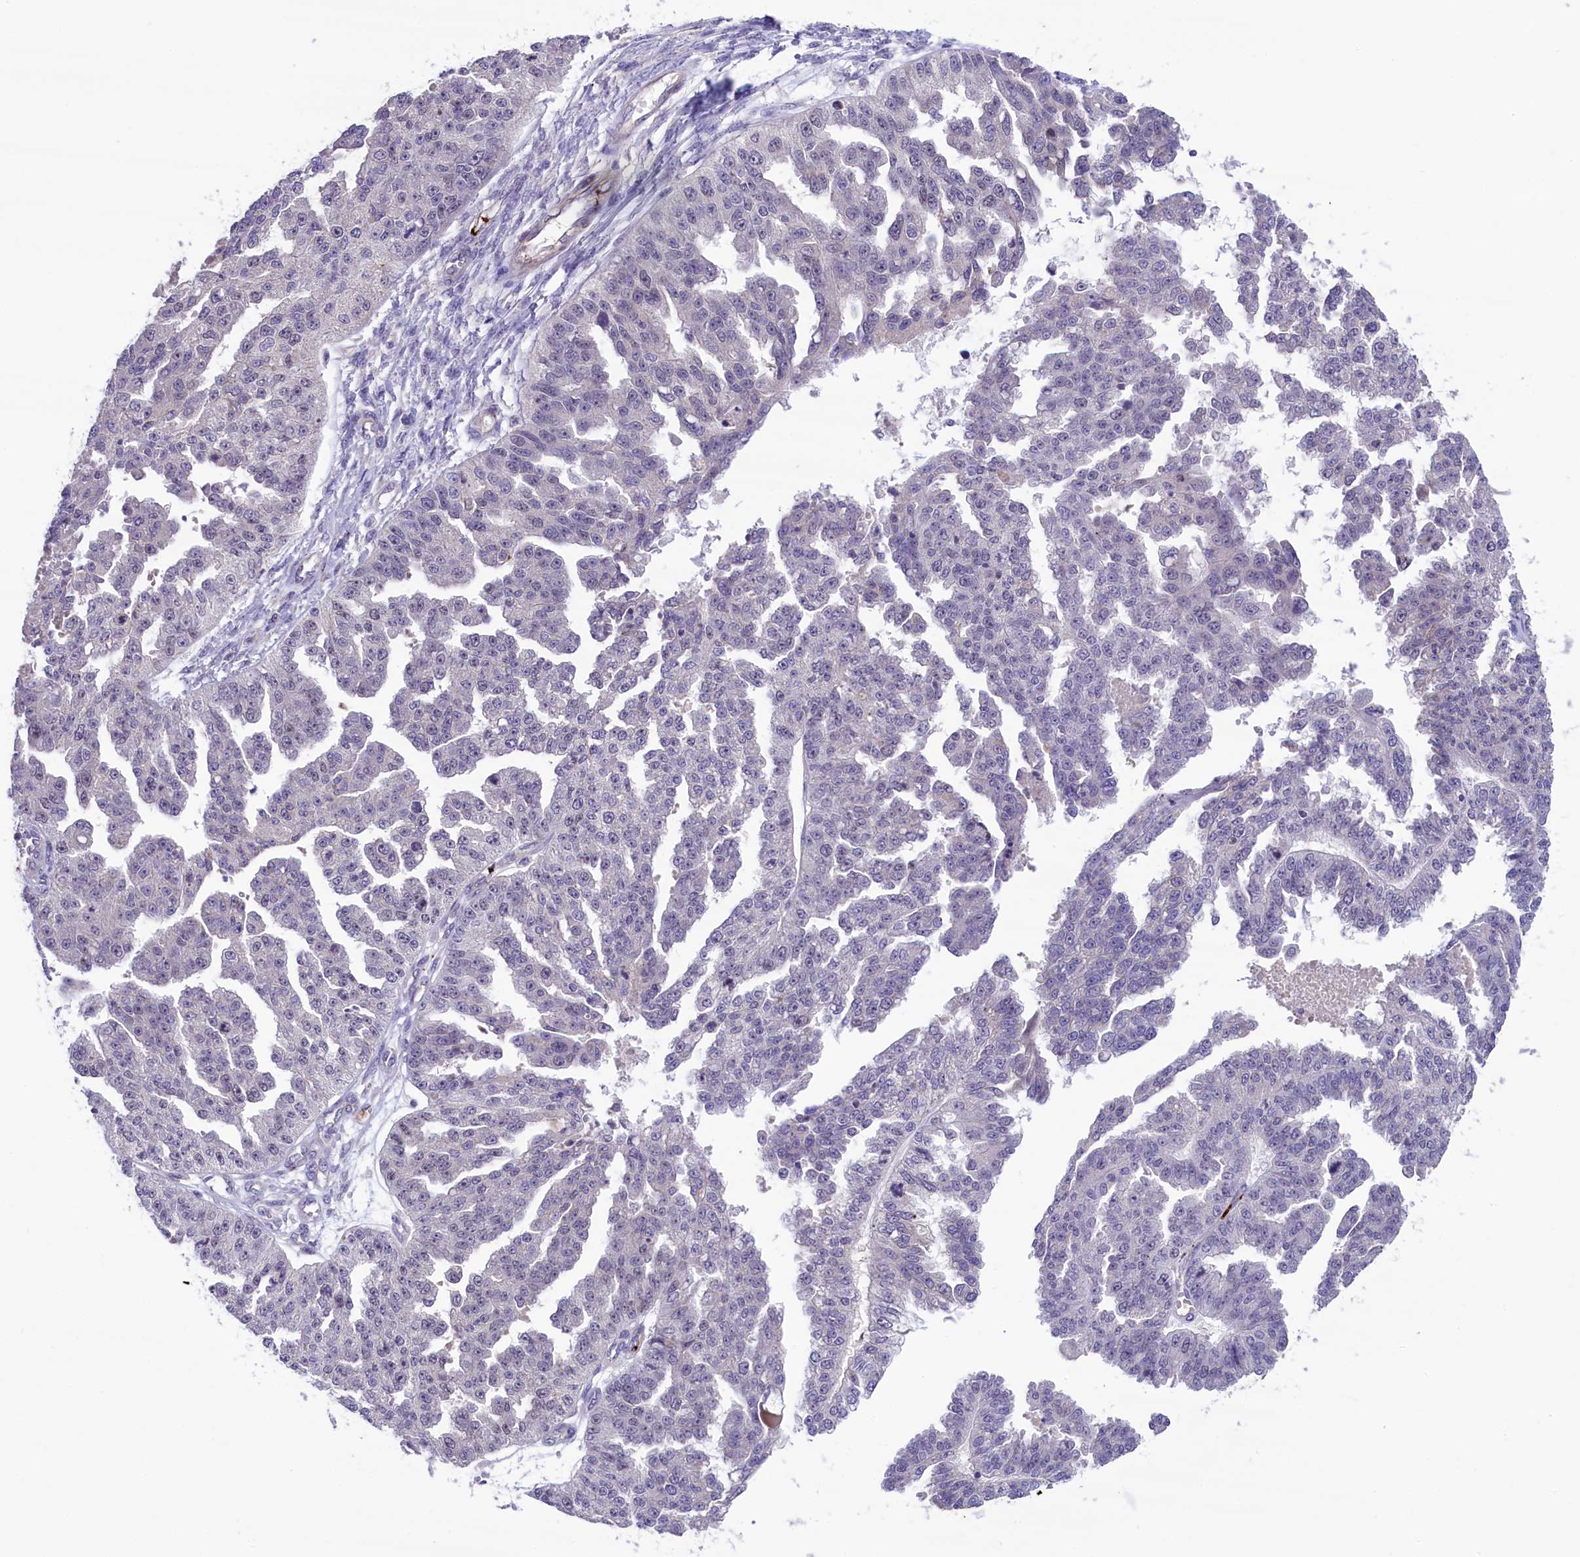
{"staining": {"intensity": "negative", "quantity": "none", "location": "none"}, "tissue": "ovarian cancer", "cell_type": "Tumor cells", "image_type": "cancer", "snomed": [{"axis": "morphology", "description": "Cystadenocarcinoma, serous, NOS"}, {"axis": "topography", "description": "Ovary"}], "caption": "DAB immunohistochemical staining of human ovarian serous cystadenocarcinoma displays no significant staining in tumor cells.", "gene": "HEATR3", "patient": {"sex": "female", "age": 58}}